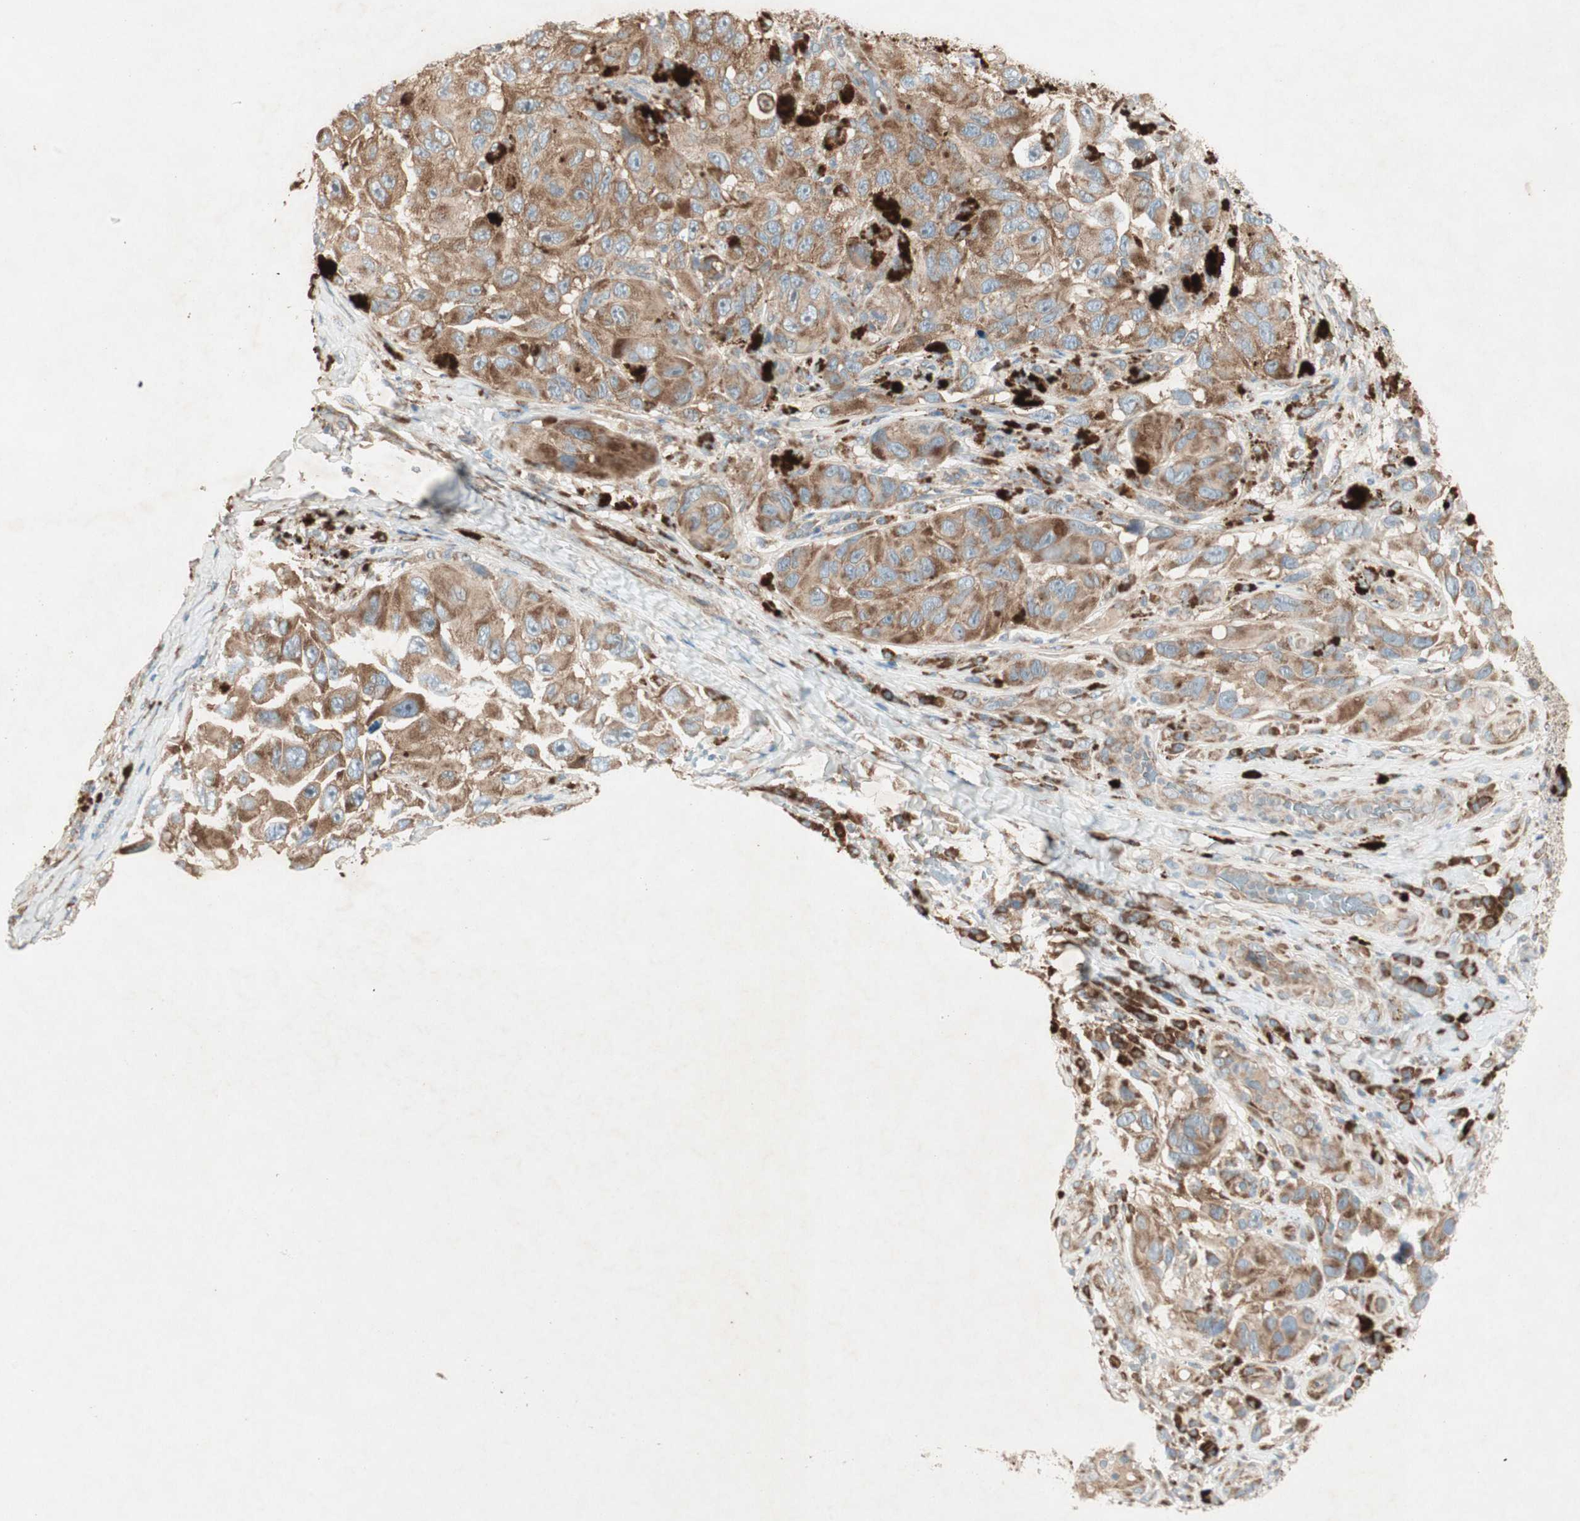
{"staining": {"intensity": "moderate", "quantity": ">75%", "location": "cytoplasmic/membranous"}, "tissue": "melanoma", "cell_type": "Tumor cells", "image_type": "cancer", "snomed": [{"axis": "morphology", "description": "Malignant melanoma, NOS"}, {"axis": "topography", "description": "Skin"}], "caption": "A brown stain labels moderate cytoplasmic/membranous expression of a protein in melanoma tumor cells.", "gene": "RPL23", "patient": {"sex": "female", "age": 73}}